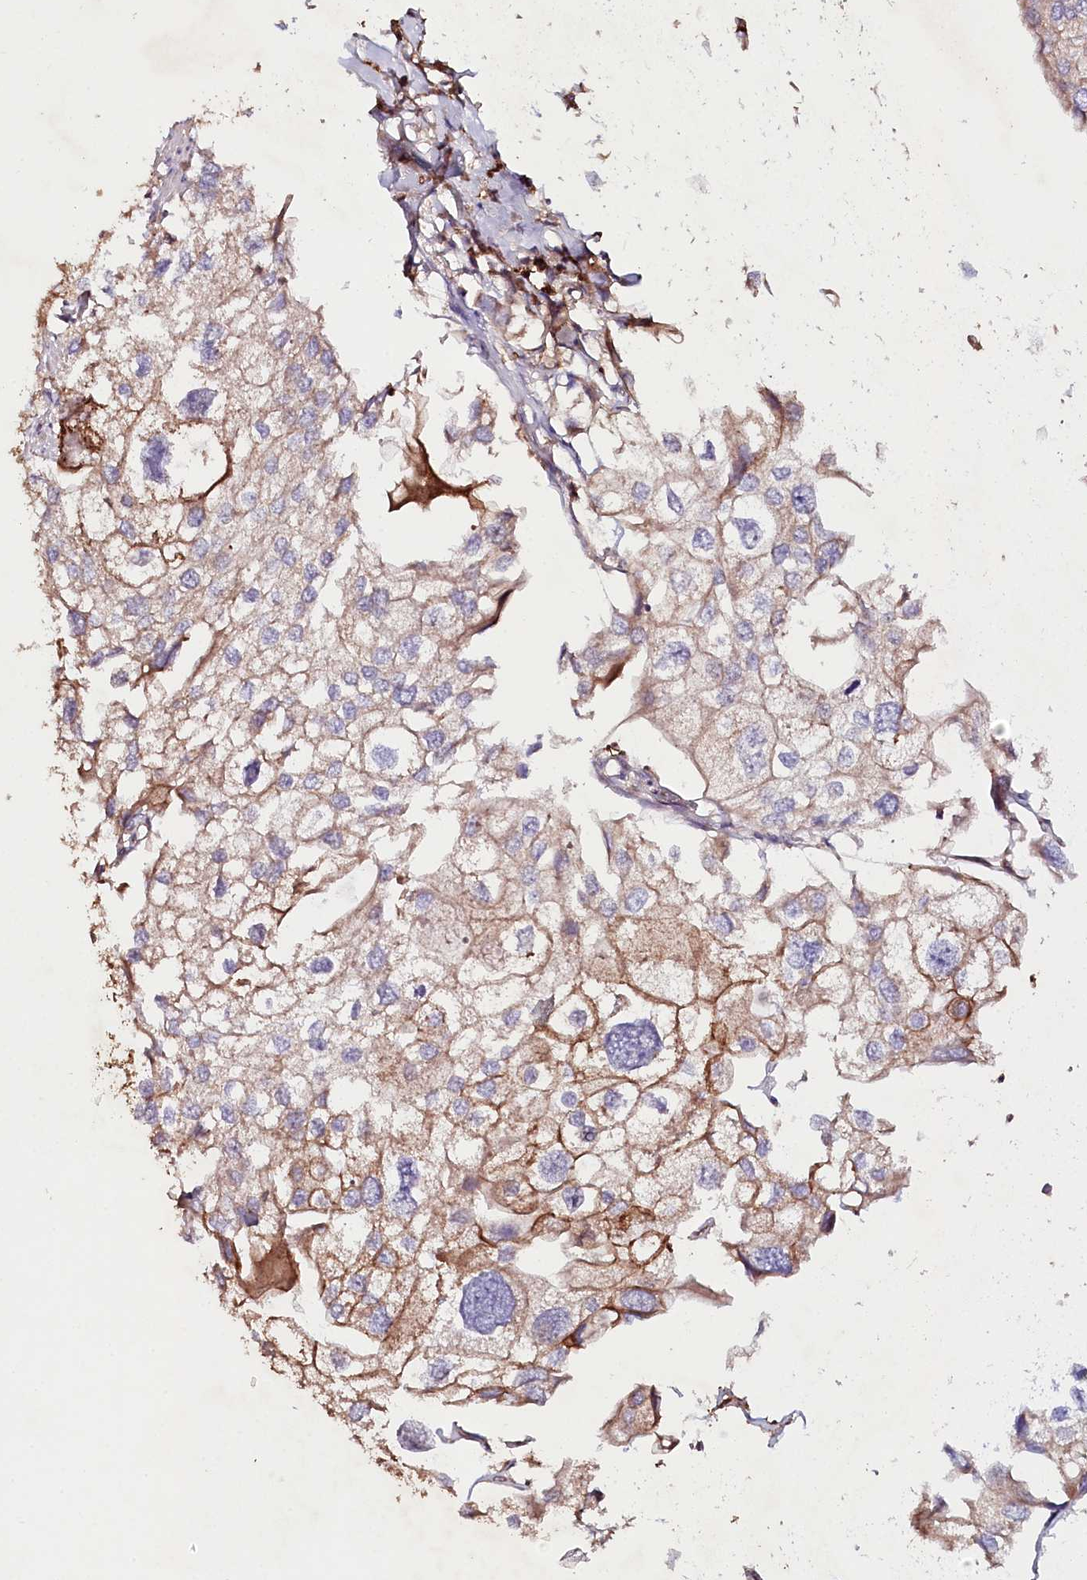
{"staining": {"intensity": "strong", "quantity": "25%-75%", "location": "cytoplasmic/membranous"}, "tissue": "urothelial cancer", "cell_type": "Tumor cells", "image_type": "cancer", "snomed": [{"axis": "morphology", "description": "Urothelial carcinoma, High grade"}, {"axis": "topography", "description": "Urinary bladder"}], "caption": "Immunohistochemical staining of human urothelial cancer demonstrates strong cytoplasmic/membranous protein expression in approximately 25%-75% of tumor cells.", "gene": "RBP5", "patient": {"sex": "male", "age": 64}}